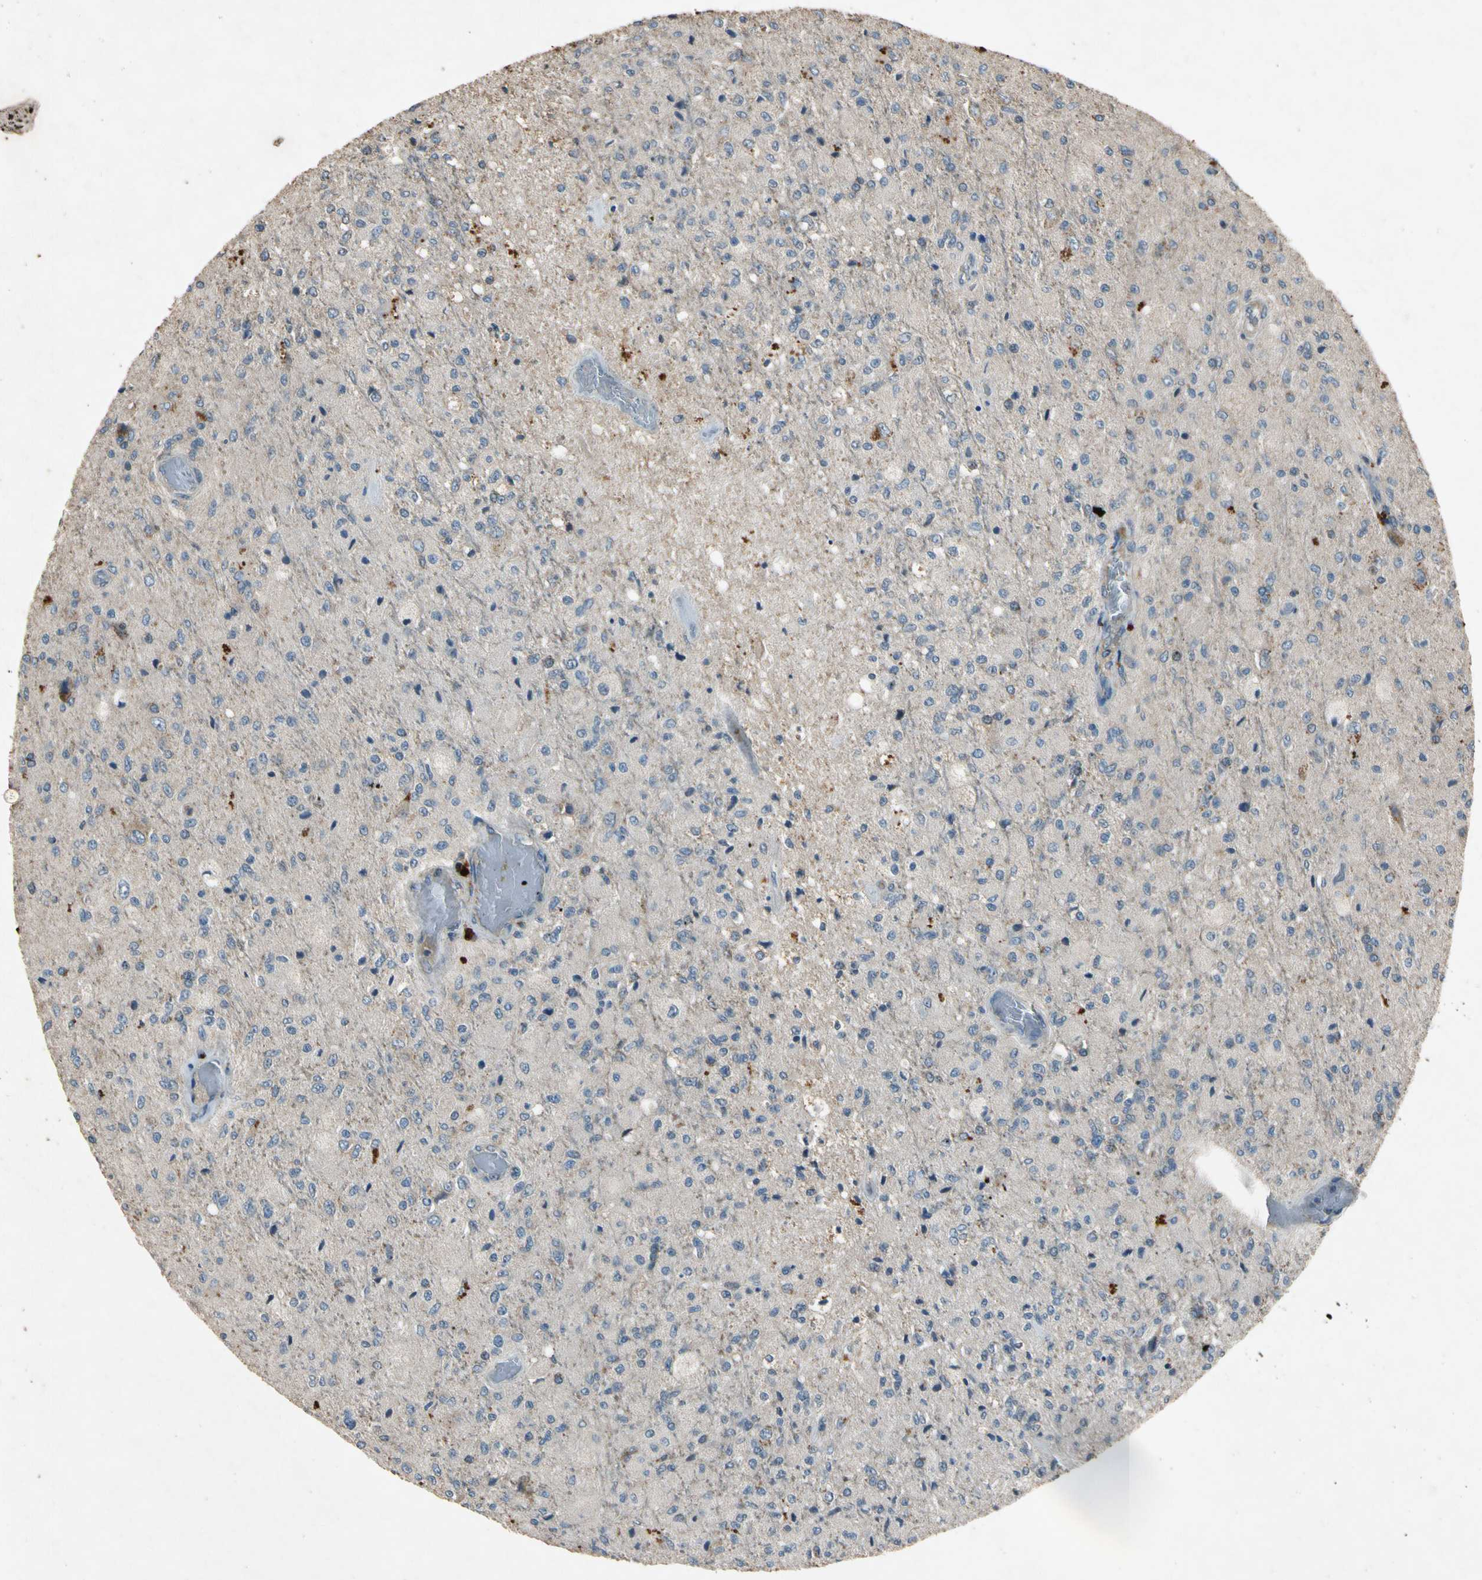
{"staining": {"intensity": "weak", "quantity": "<25%", "location": "cytoplasmic/membranous"}, "tissue": "glioma", "cell_type": "Tumor cells", "image_type": "cancer", "snomed": [{"axis": "morphology", "description": "Normal tissue, NOS"}, {"axis": "morphology", "description": "Glioma, malignant, High grade"}, {"axis": "topography", "description": "Cerebral cortex"}], "caption": "Immunohistochemistry (IHC) of glioma reveals no staining in tumor cells.", "gene": "GPLD1", "patient": {"sex": "male", "age": 77}}